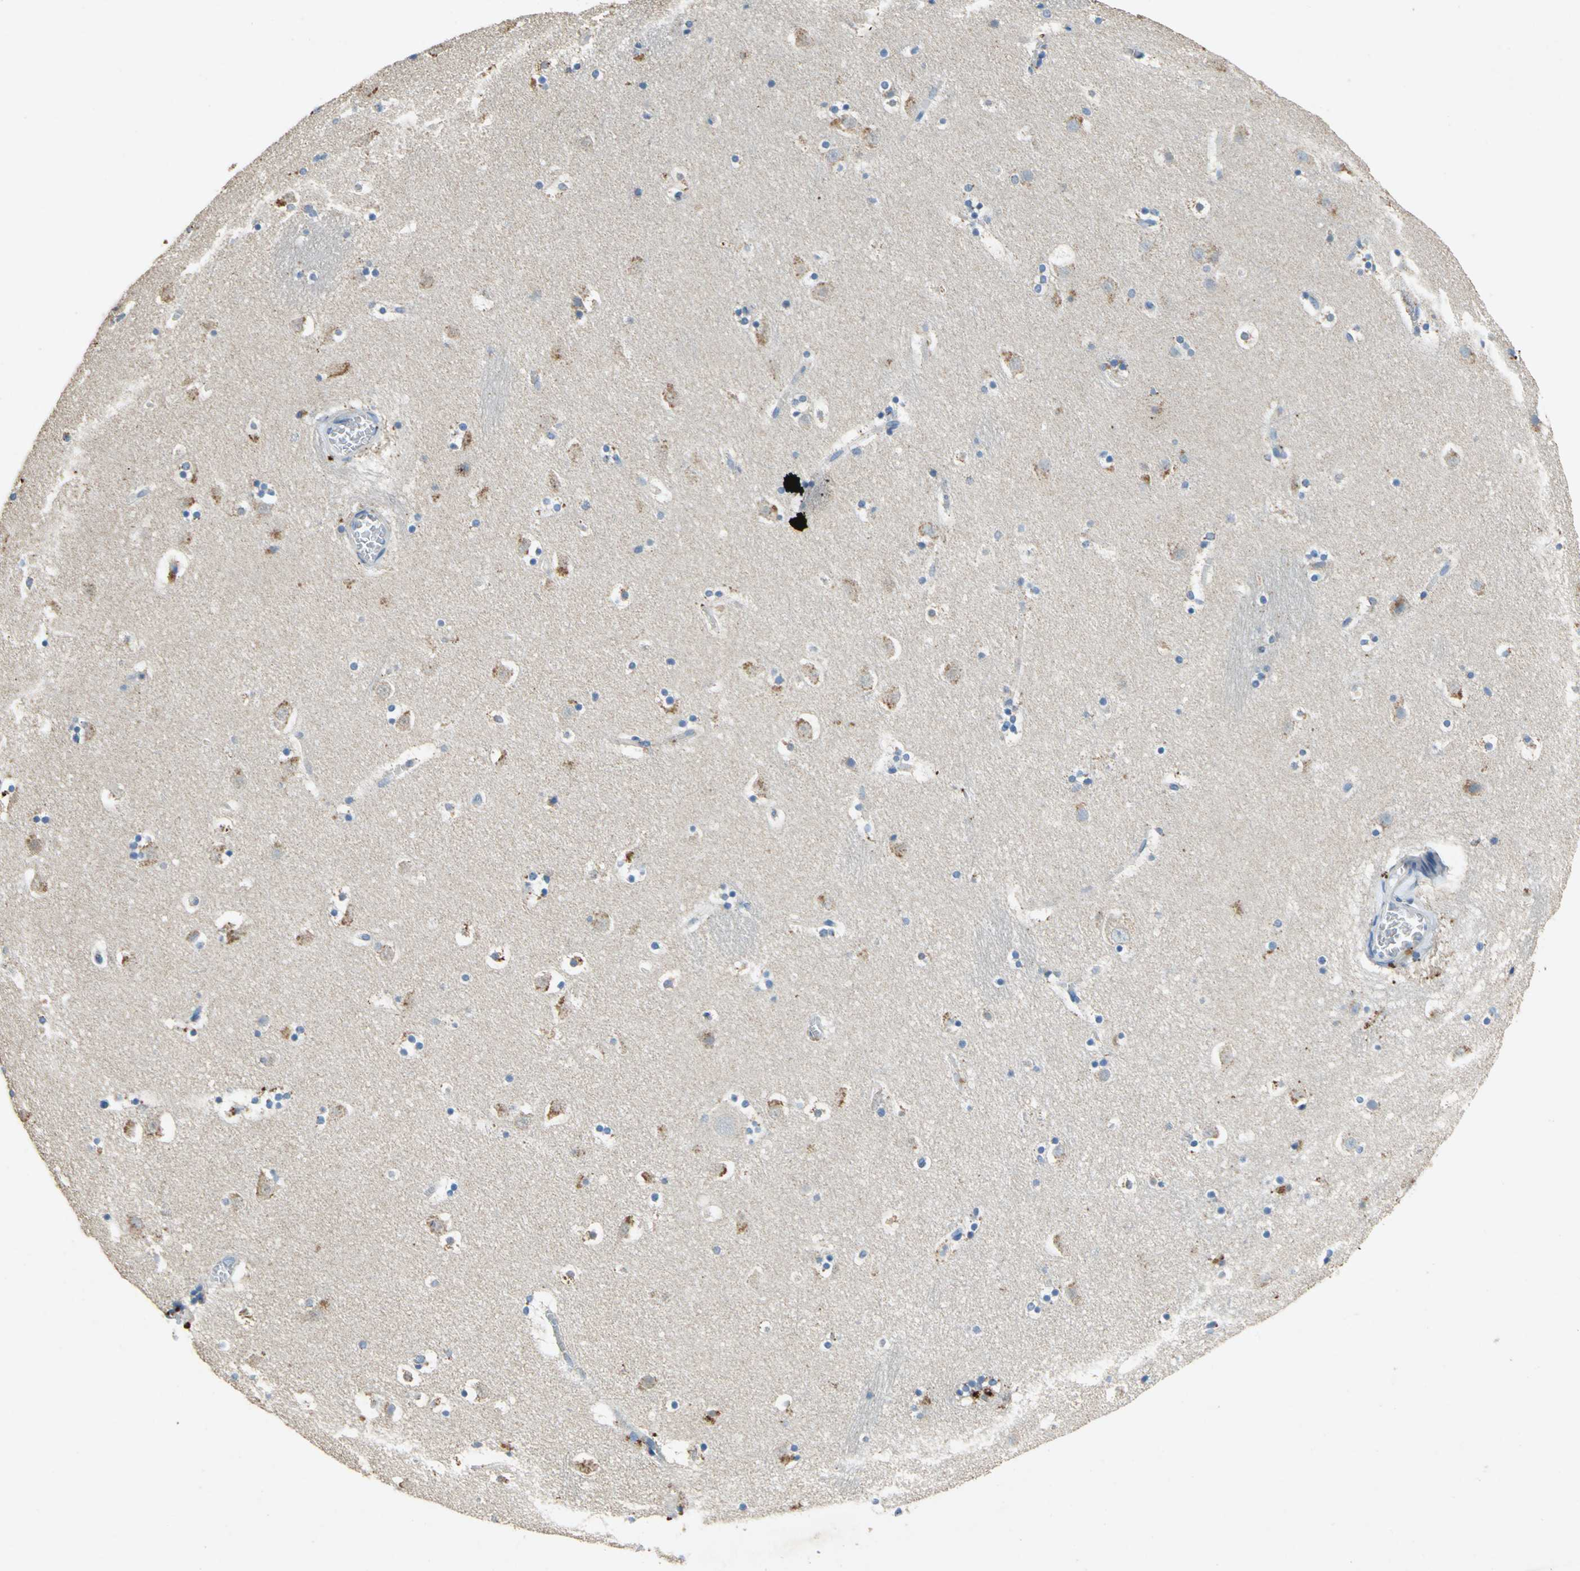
{"staining": {"intensity": "moderate", "quantity": "25%-75%", "location": "cytoplasmic/membranous"}, "tissue": "caudate", "cell_type": "Glial cells", "image_type": "normal", "snomed": [{"axis": "morphology", "description": "Normal tissue, NOS"}, {"axis": "topography", "description": "Lateral ventricle wall"}], "caption": "The immunohistochemical stain highlights moderate cytoplasmic/membranous positivity in glial cells of benign caudate. The staining was performed using DAB to visualize the protein expression in brown, while the nuclei were stained in blue with hematoxylin (Magnification: 20x).", "gene": "ADAMTS5", "patient": {"sex": "male", "age": 45}}